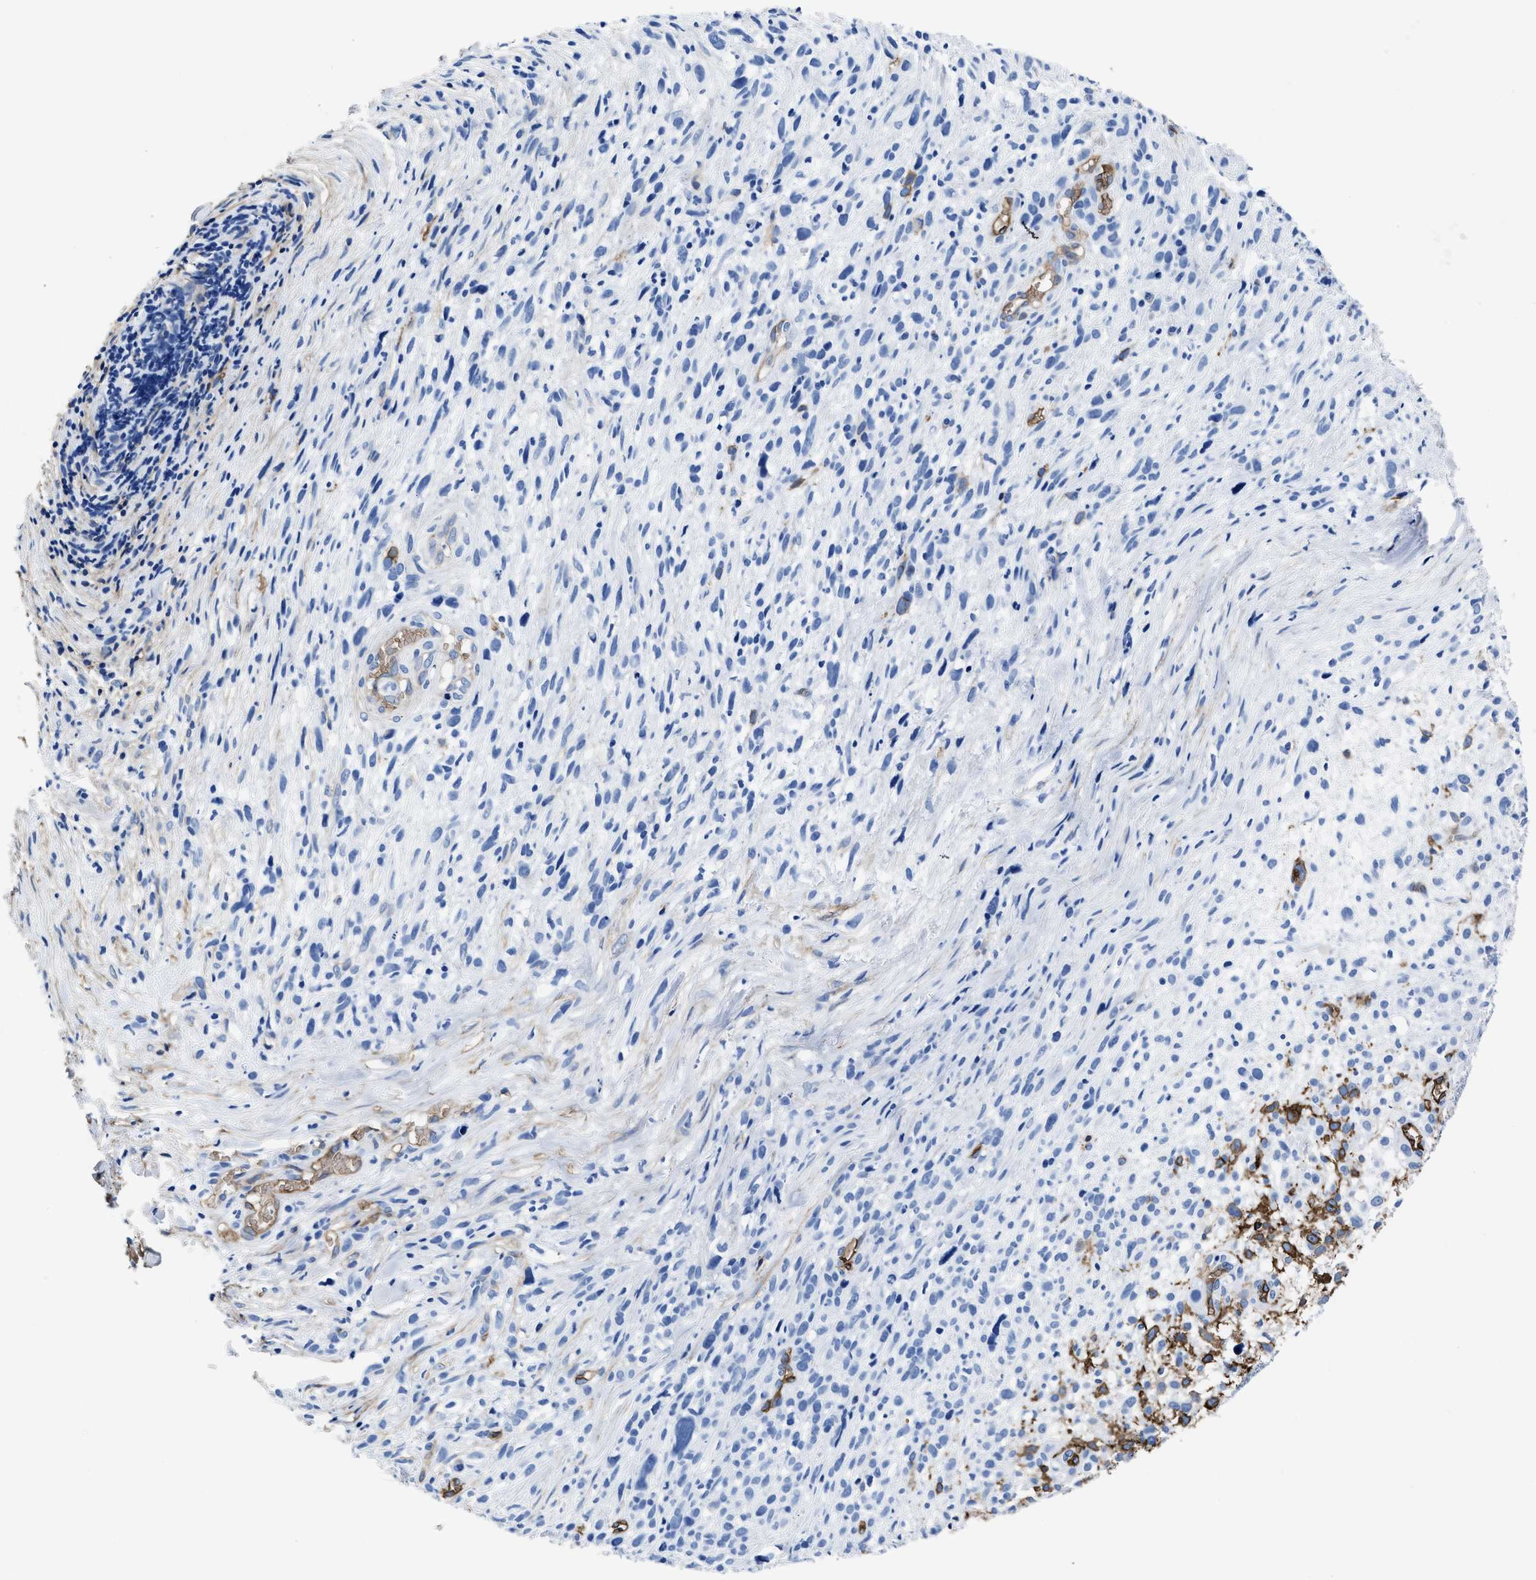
{"staining": {"intensity": "strong", "quantity": "<25%", "location": "cytoplasmic/membranous"}, "tissue": "melanoma", "cell_type": "Tumor cells", "image_type": "cancer", "snomed": [{"axis": "morphology", "description": "Malignant melanoma, NOS"}, {"axis": "topography", "description": "Skin"}], "caption": "IHC (DAB) staining of melanoma displays strong cytoplasmic/membranous protein staining in about <25% of tumor cells.", "gene": "AQP1", "patient": {"sex": "female", "age": 55}}